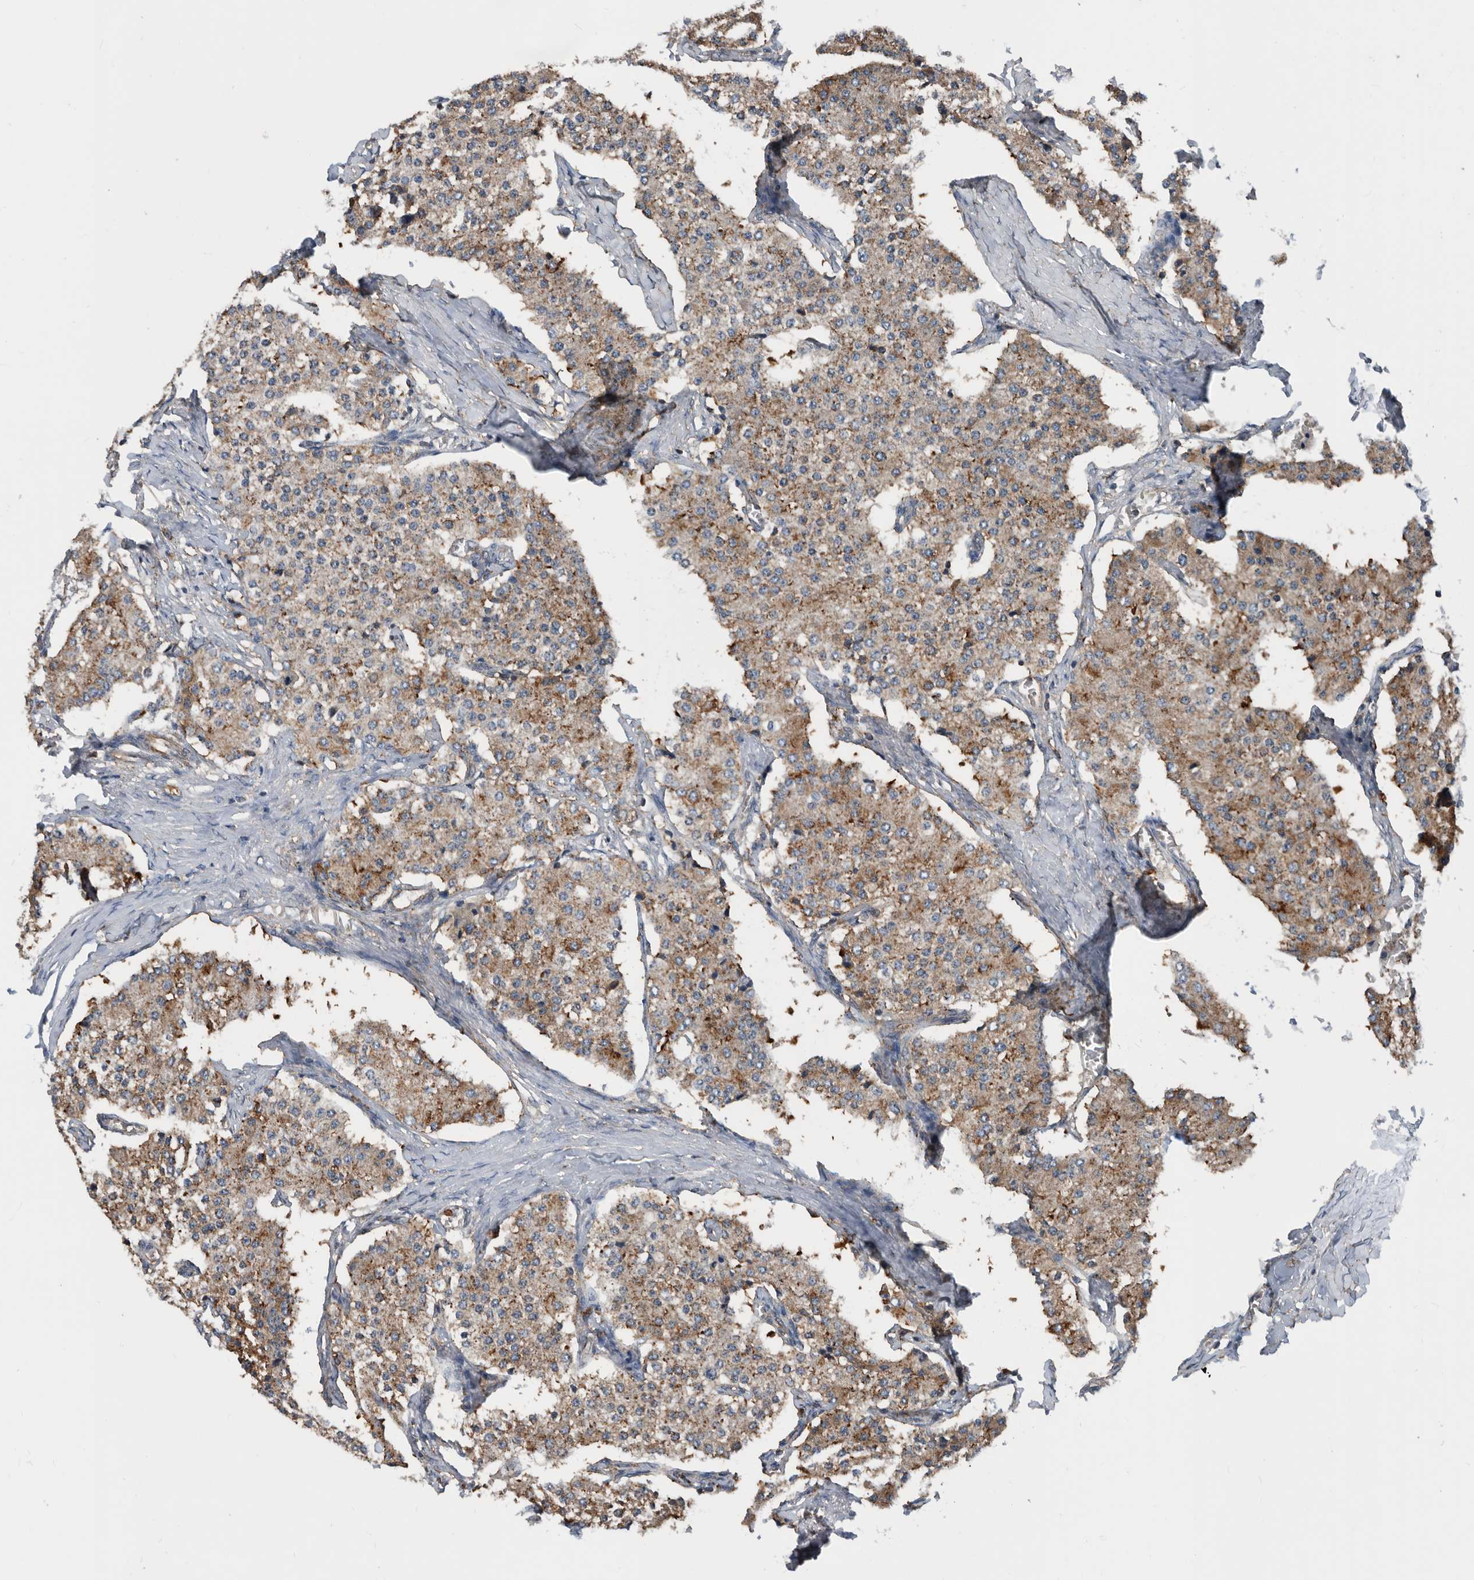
{"staining": {"intensity": "moderate", "quantity": ">75%", "location": "cytoplasmic/membranous"}, "tissue": "carcinoid", "cell_type": "Tumor cells", "image_type": "cancer", "snomed": [{"axis": "morphology", "description": "Carcinoid, malignant, NOS"}, {"axis": "topography", "description": "Colon"}], "caption": "Protein analysis of carcinoid tissue exhibits moderate cytoplasmic/membranous positivity in about >75% of tumor cells. (IHC, brightfield microscopy, high magnification).", "gene": "AFAP1", "patient": {"sex": "female", "age": 52}}